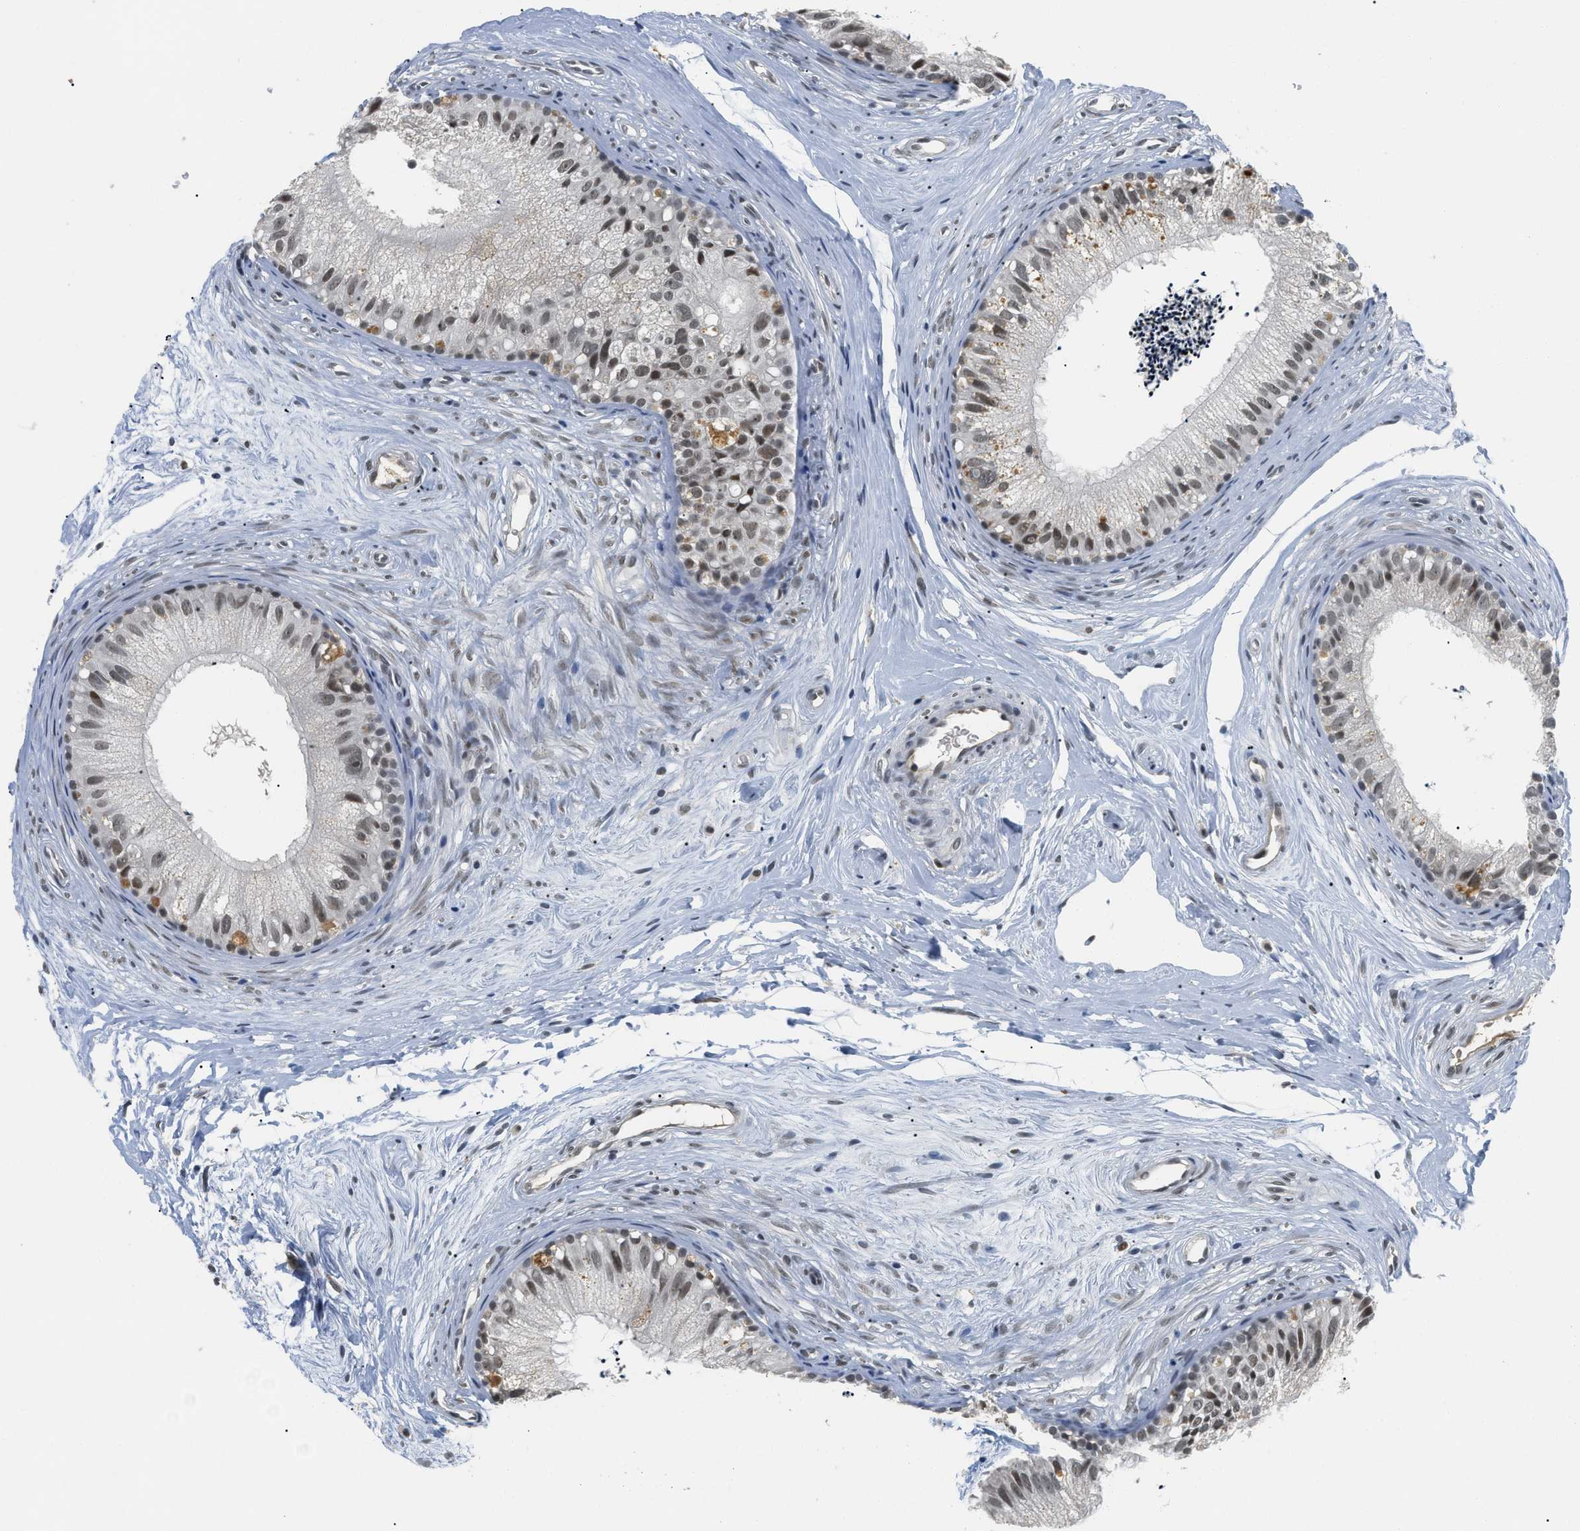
{"staining": {"intensity": "moderate", "quantity": "25%-75%", "location": "cytoplasmic/membranous,nuclear"}, "tissue": "epididymis", "cell_type": "Glandular cells", "image_type": "normal", "snomed": [{"axis": "morphology", "description": "Normal tissue, NOS"}, {"axis": "topography", "description": "Epididymis"}], "caption": "Brown immunohistochemical staining in benign epididymis exhibits moderate cytoplasmic/membranous,nuclear staining in approximately 25%-75% of glandular cells.", "gene": "MZF1", "patient": {"sex": "male", "age": 56}}